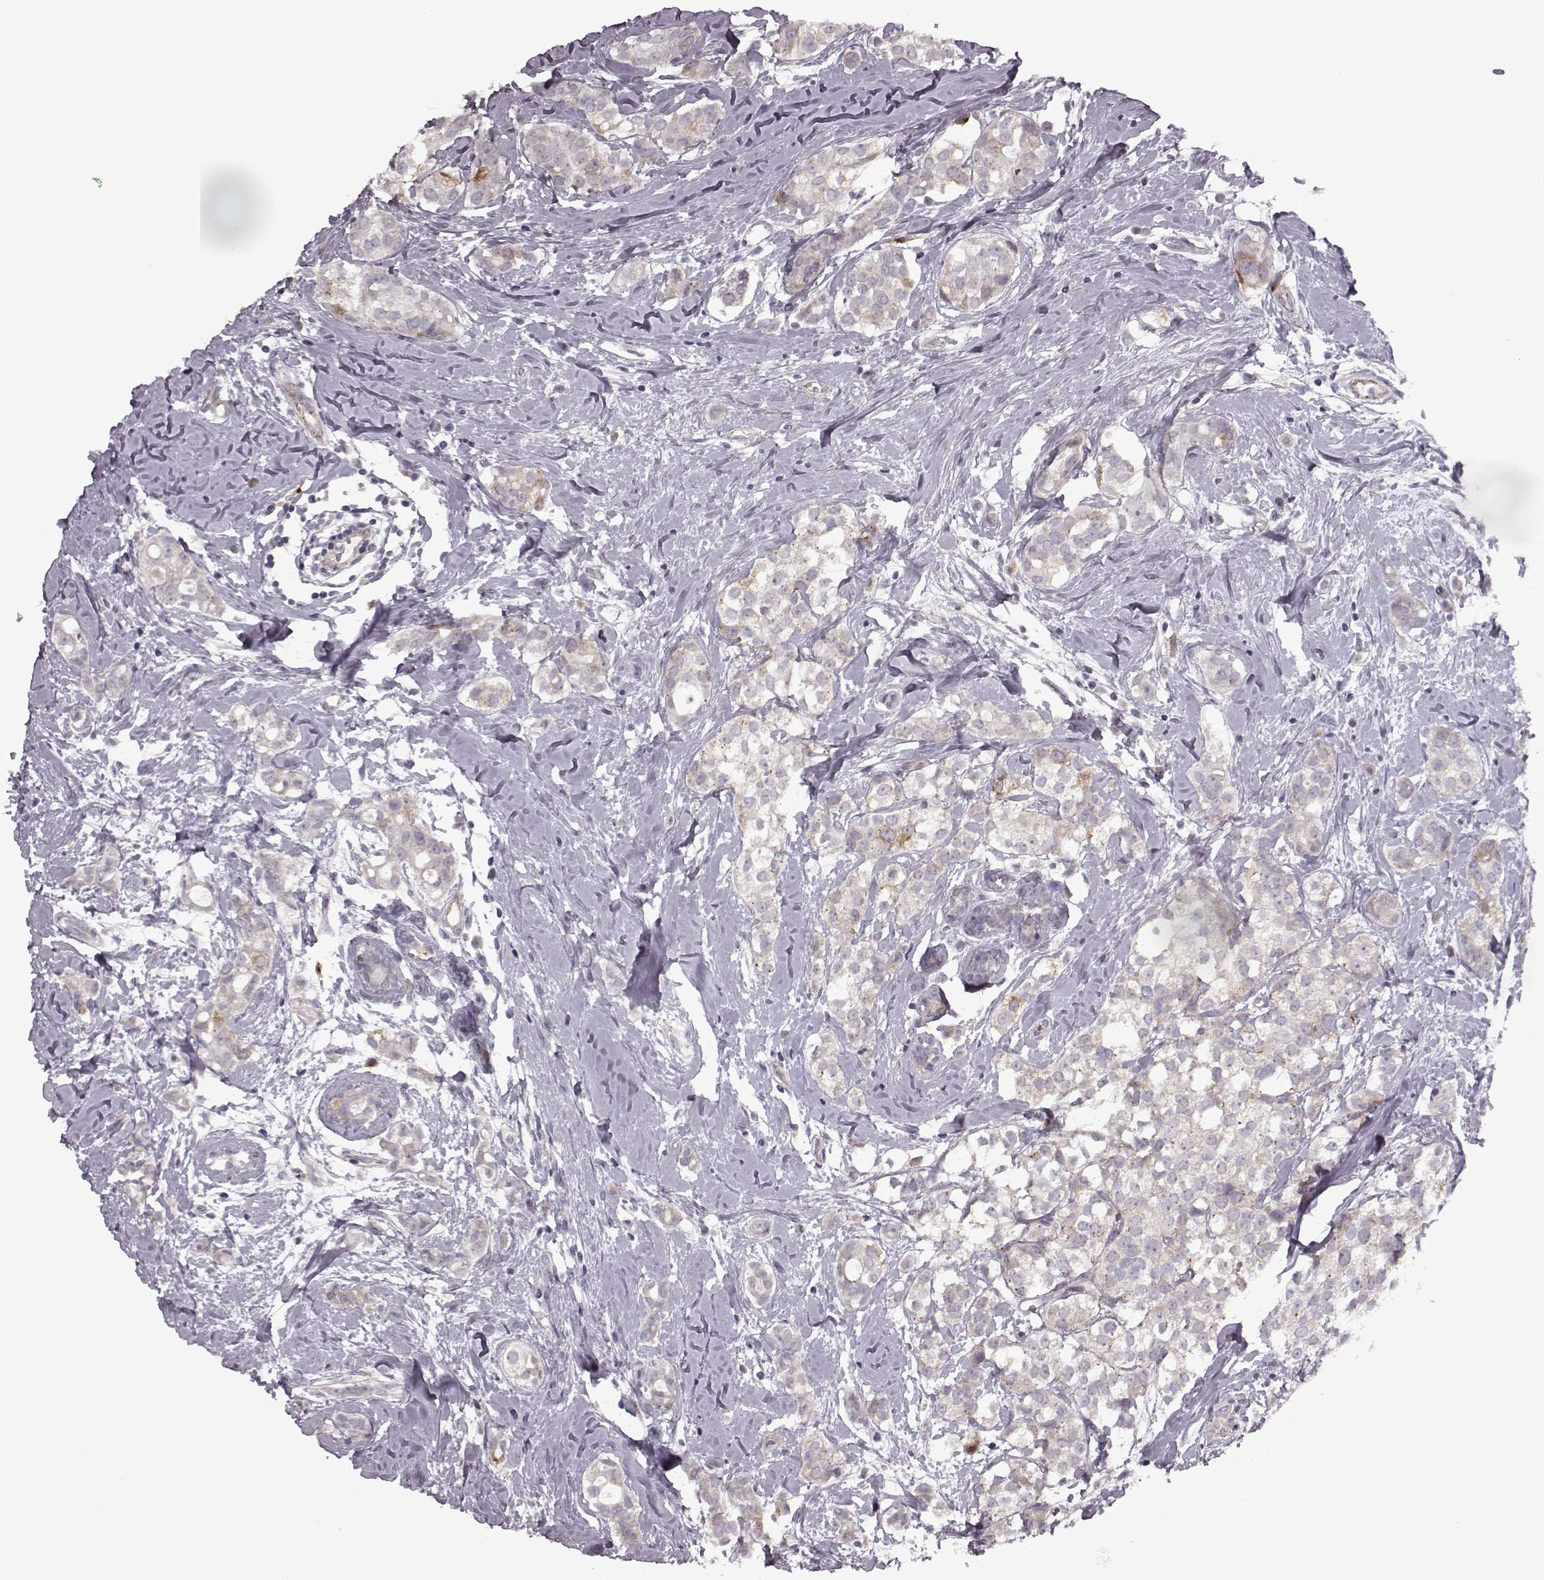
{"staining": {"intensity": "weak", "quantity": "<25%", "location": "cytoplasmic/membranous"}, "tissue": "breast cancer", "cell_type": "Tumor cells", "image_type": "cancer", "snomed": [{"axis": "morphology", "description": "Duct carcinoma"}, {"axis": "topography", "description": "Breast"}], "caption": "Tumor cells show no significant positivity in invasive ductal carcinoma (breast).", "gene": "HMMR", "patient": {"sex": "female", "age": 40}}